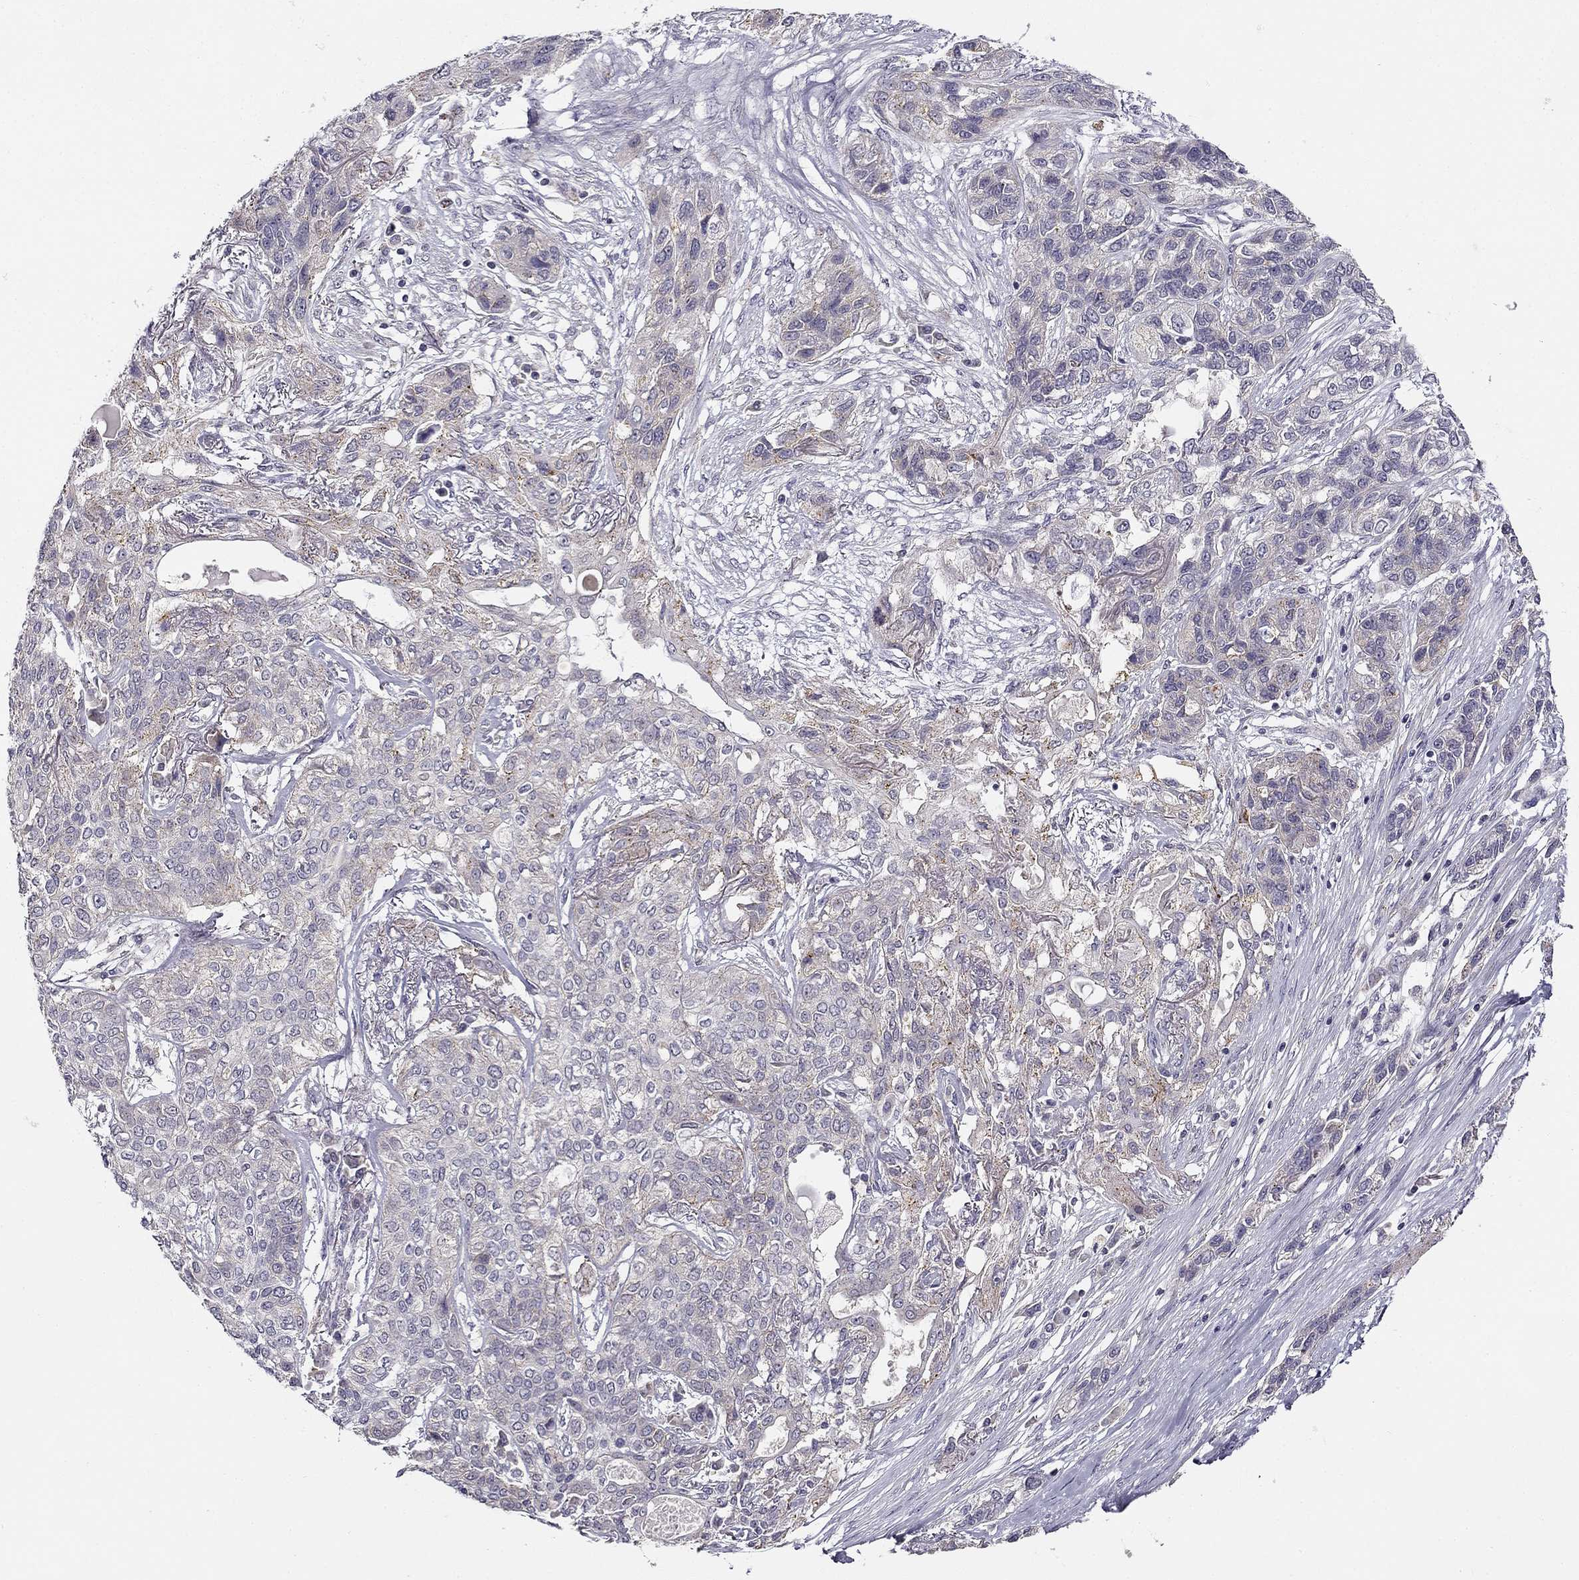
{"staining": {"intensity": "moderate", "quantity": "<25%", "location": "cytoplasmic/membranous"}, "tissue": "lung cancer", "cell_type": "Tumor cells", "image_type": "cancer", "snomed": [{"axis": "morphology", "description": "Squamous cell carcinoma, NOS"}, {"axis": "topography", "description": "Lung"}], "caption": "Protein staining shows moderate cytoplasmic/membranous positivity in approximately <25% of tumor cells in squamous cell carcinoma (lung). (IHC, brightfield microscopy, high magnification).", "gene": "CNR1", "patient": {"sex": "female", "age": 70}}